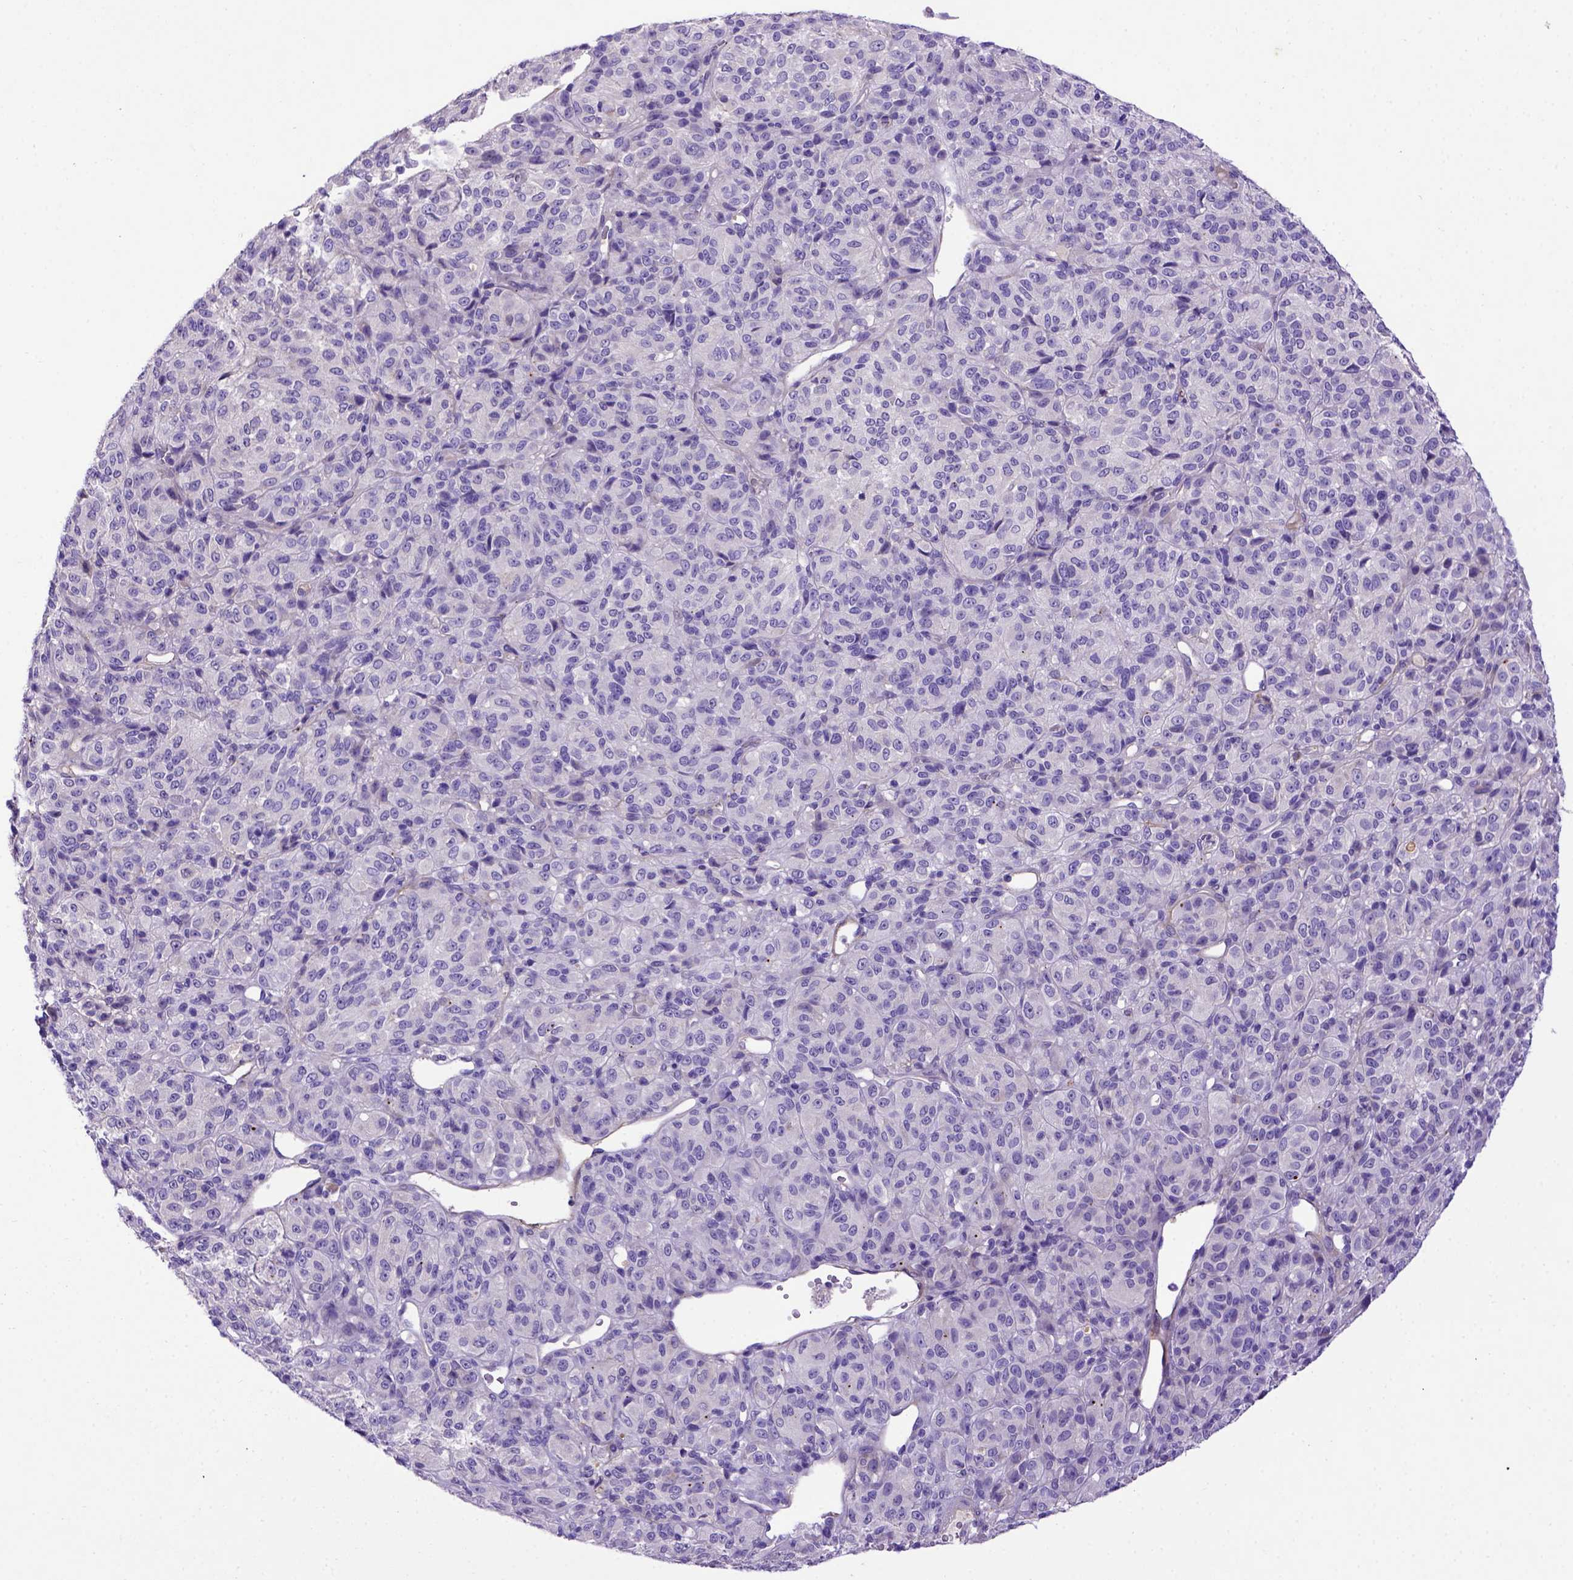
{"staining": {"intensity": "negative", "quantity": "none", "location": "none"}, "tissue": "melanoma", "cell_type": "Tumor cells", "image_type": "cancer", "snomed": [{"axis": "morphology", "description": "Malignant melanoma, Metastatic site"}, {"axis": "topography", "description": "Brain"}], "caption": "IHC photomicrograph of human melanoma stained for a protein (brown), which demonstrates no positivity in tumor cells.", "gene": "ADAM12", "patient": {"sex": "female", "age": 56}}